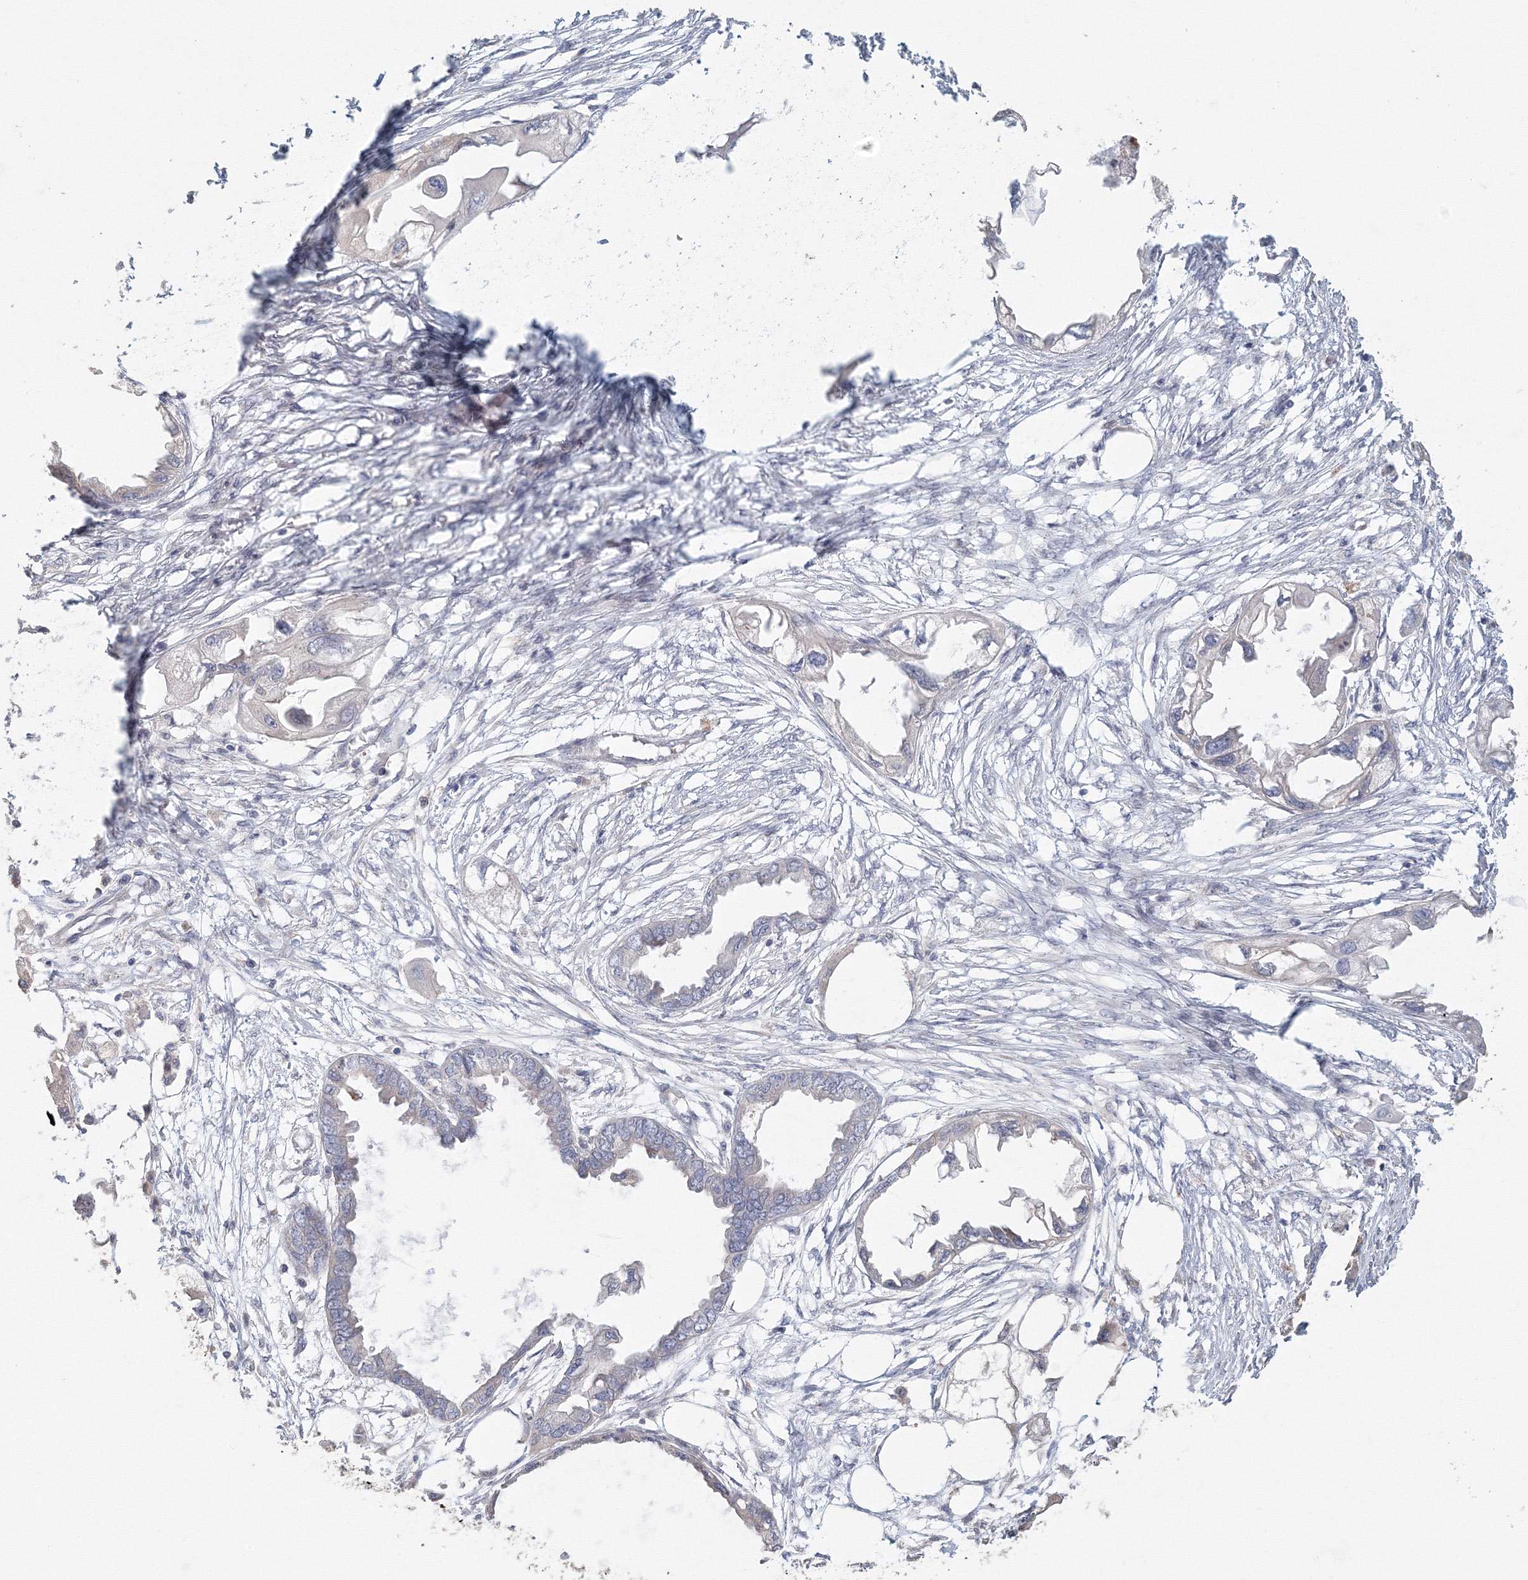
{"staining": {"intensity": "moderate", "quantity": "<25%", "location": "cytoplasmic/membranous"}, "tissue": "endometrial cancer", "cell_type": "Tumor cells", "image_type": "cancer", "snomed": [{"axis": "morphology", "description": "Adenocarcinoma, NOS"}, {"axis": "morphology", "description": "Adenocarcinoma, metastatic, NOS"}, {"axis": "topography", "description": "Adipose tissue"}, {"axis": "topography", "description": "Endometrium"}], "caption": "This image exhibits adenocarcinoma (endometrial) stained with immunohistochemistry to label a protein in brown. The cytoplasmic/membranous of tumor cells show moderate positivity for the protein. Nuclei are counter-stained blue.", "gene": "TACC2", "patient": {"sex": "female", "age": 67}}